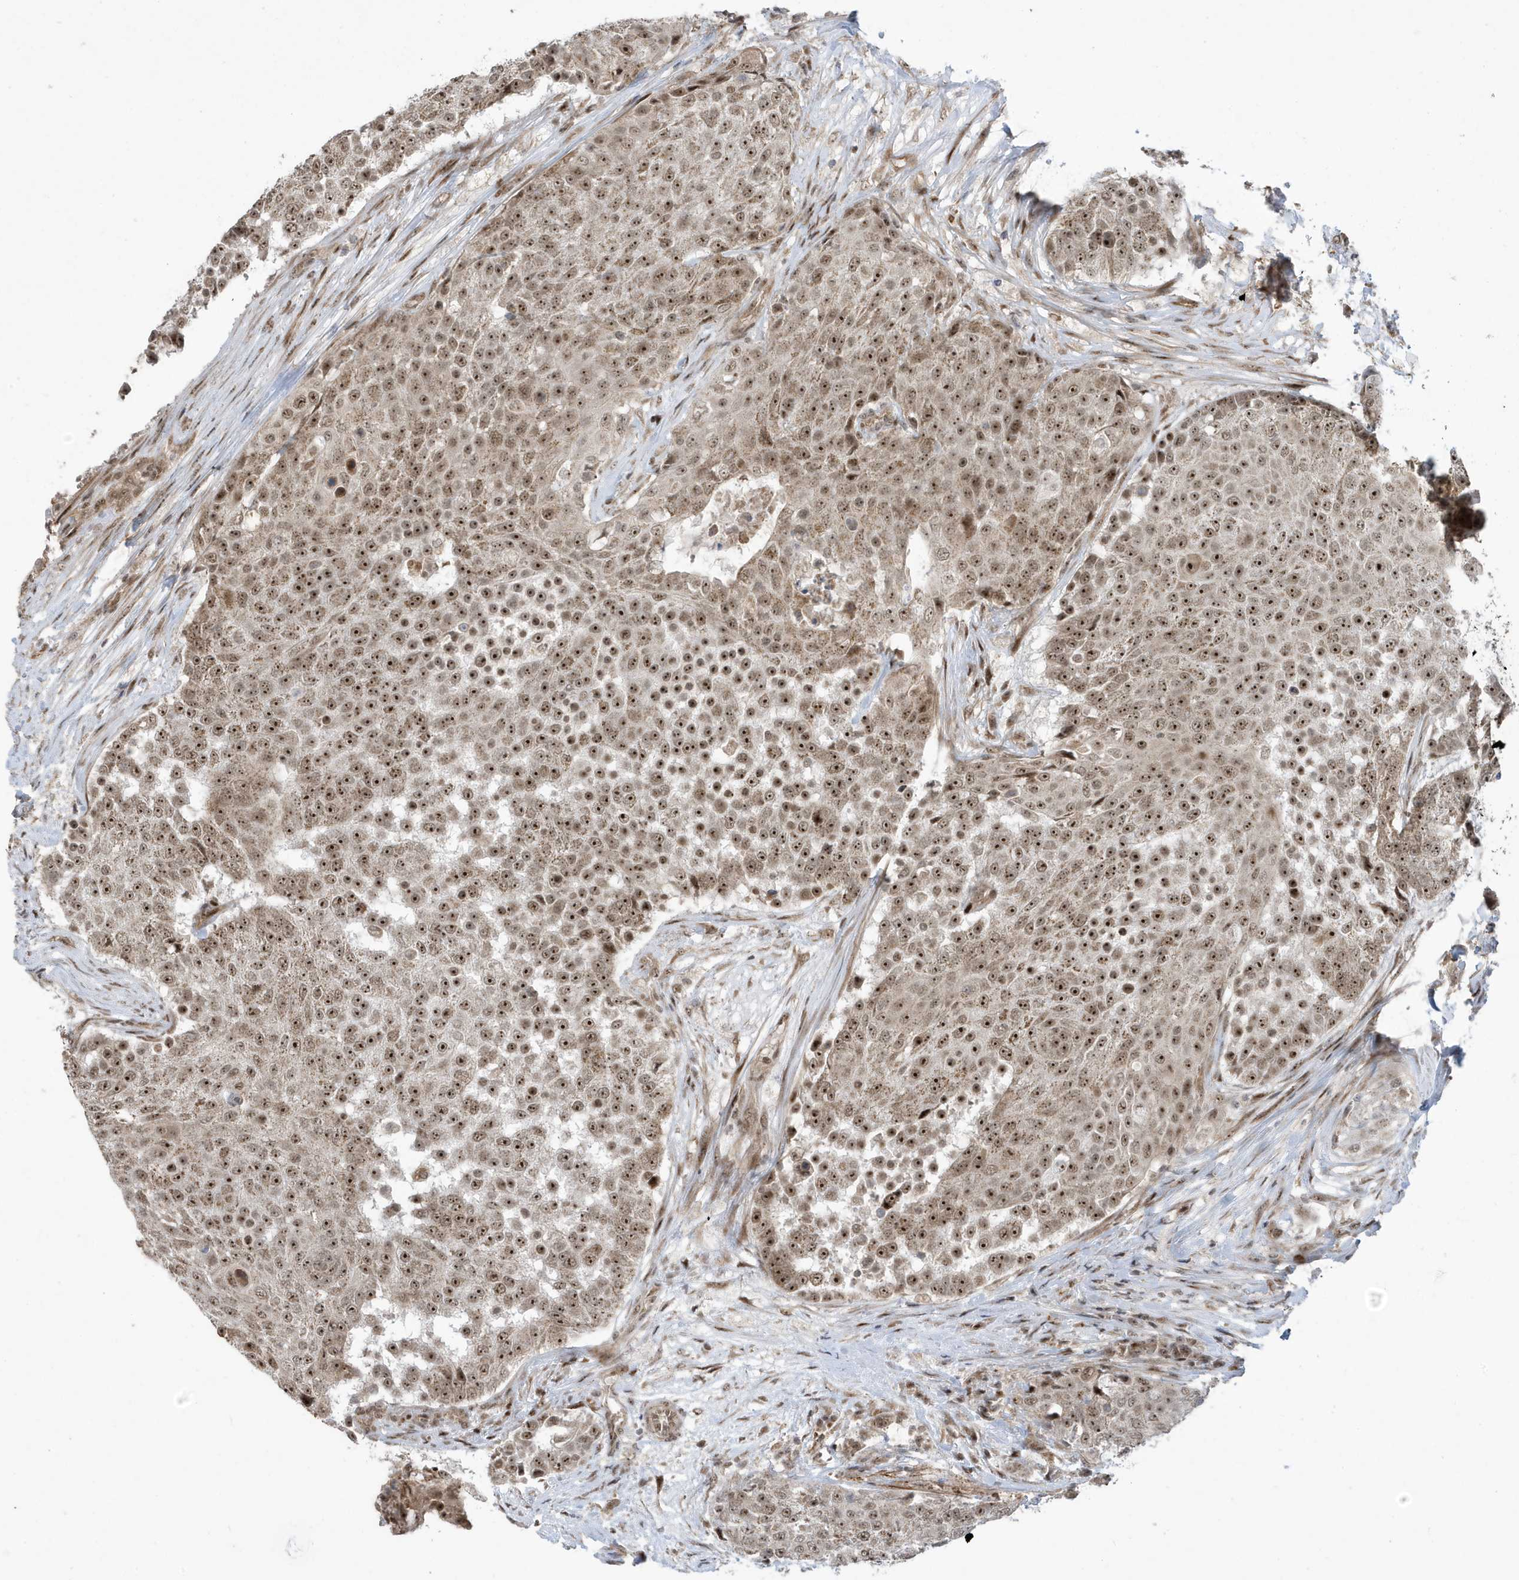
{"staining": {"intensity": "strong", "quantity": ">75%", "location": "nuclear"}, "tissue": "urothelial cancer", "cell_type": "Tumor cells", "image_type": "cancer", "snomed": [{"axis": "morphology", "description": "Urothelial carcinoma, High grade"}, {"axis": "topography", "description": "Urinary bladder"}], "caption": "Immunohistochemistry of high-grade urothelial carcinoma displays high levels of strong nuclear staining in approximately >75% of tumor cells.", "gene": "FAM9B", "patient": {"sex": "female", "age": 63}}